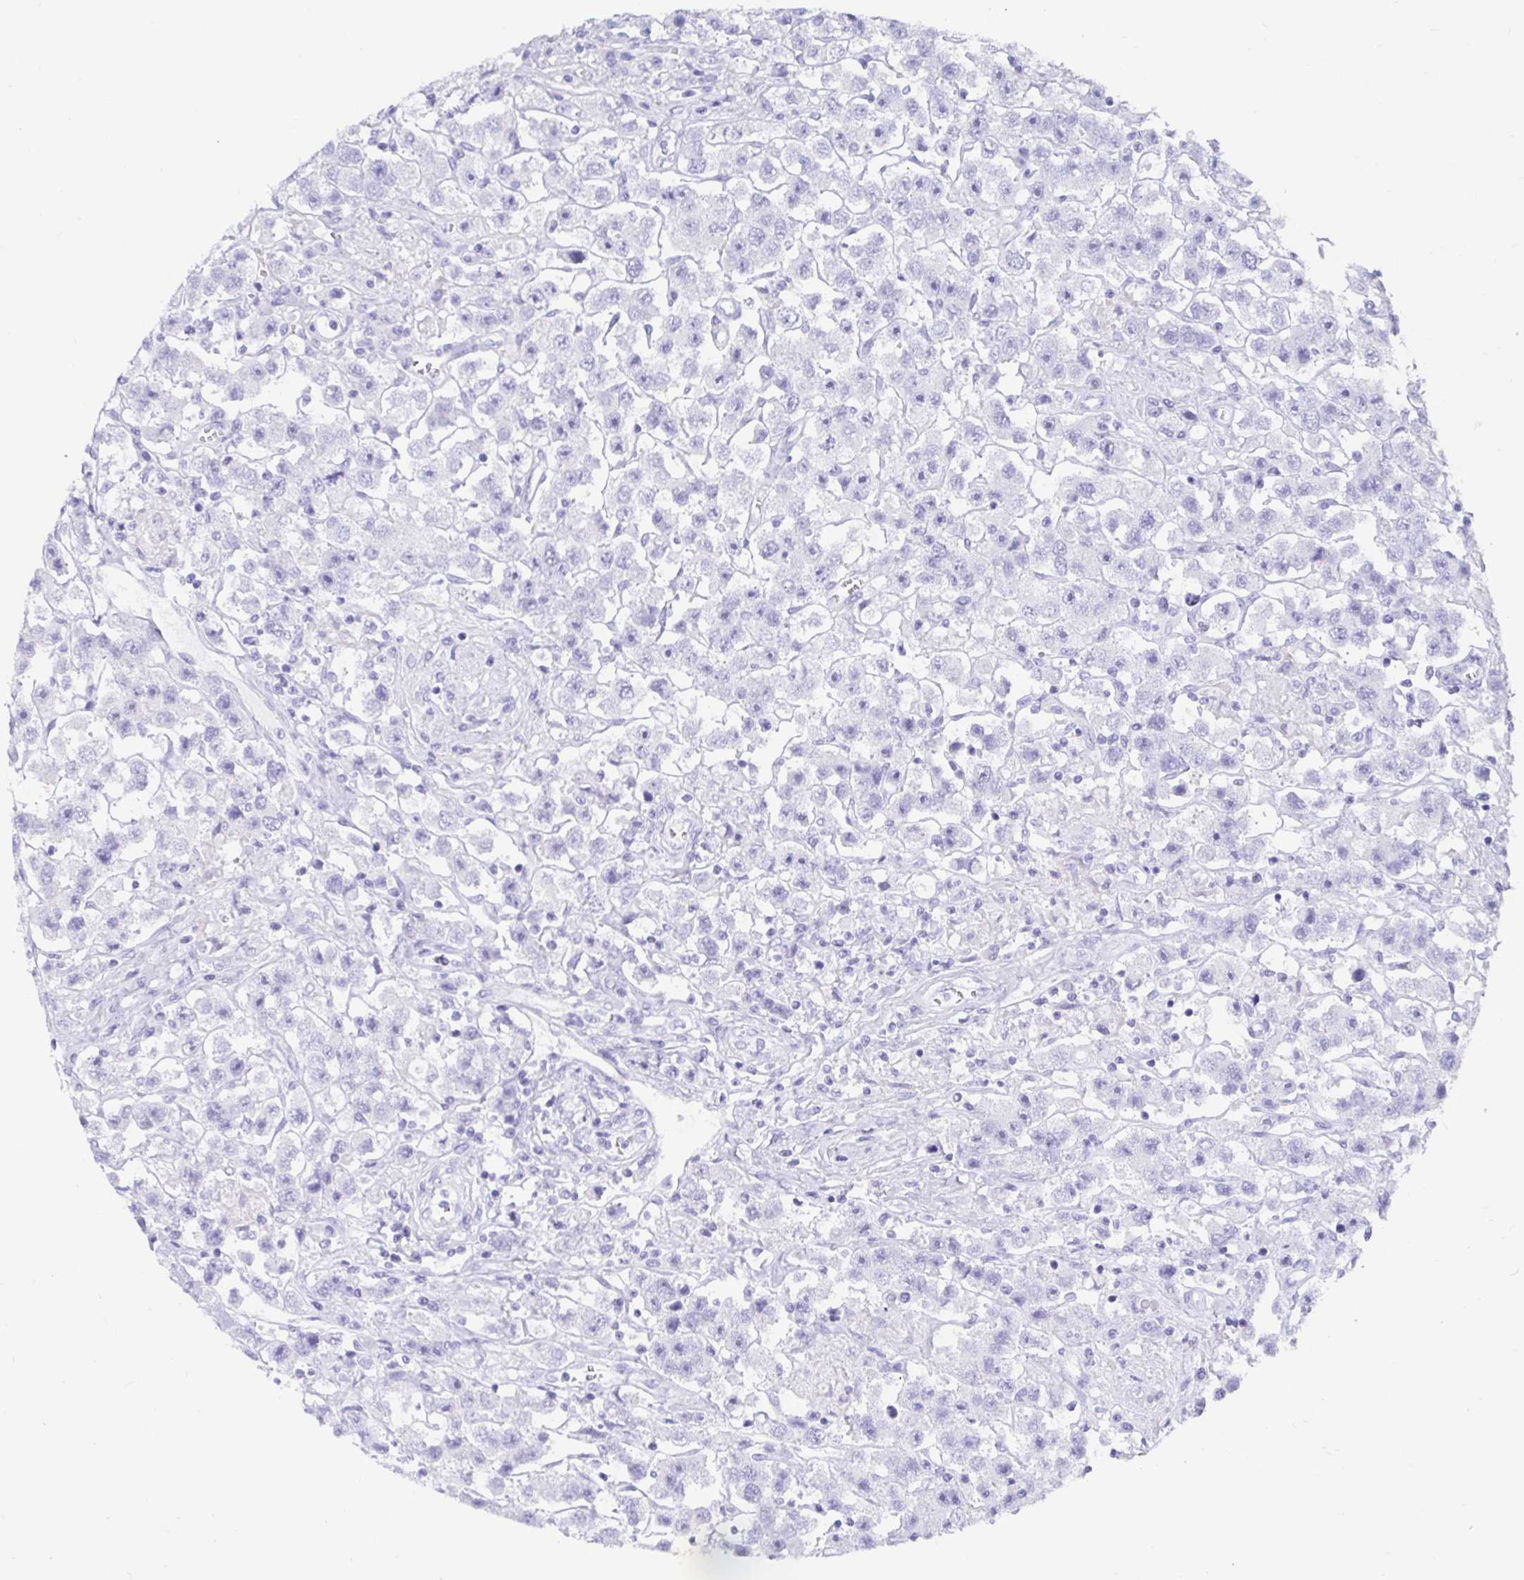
{"staining": {"intensity": "negative", "quantity": "none", "location": "none"}, "tissue": "testis cancer", "cell_type": "Tumor cells", "image_type": "cancer", "snomed": [{"axis": "morphology", "description": "Seminoma, NOS"}, {"axis": "topography", "description": "Testis"}], "caption": "Seminoma (testis) stained for a protein using immunohistochemistry (IHC) displays no expression tumor cells.", "gene": "ZPBP2", "patient": {"sex": "male", "age": 45}}